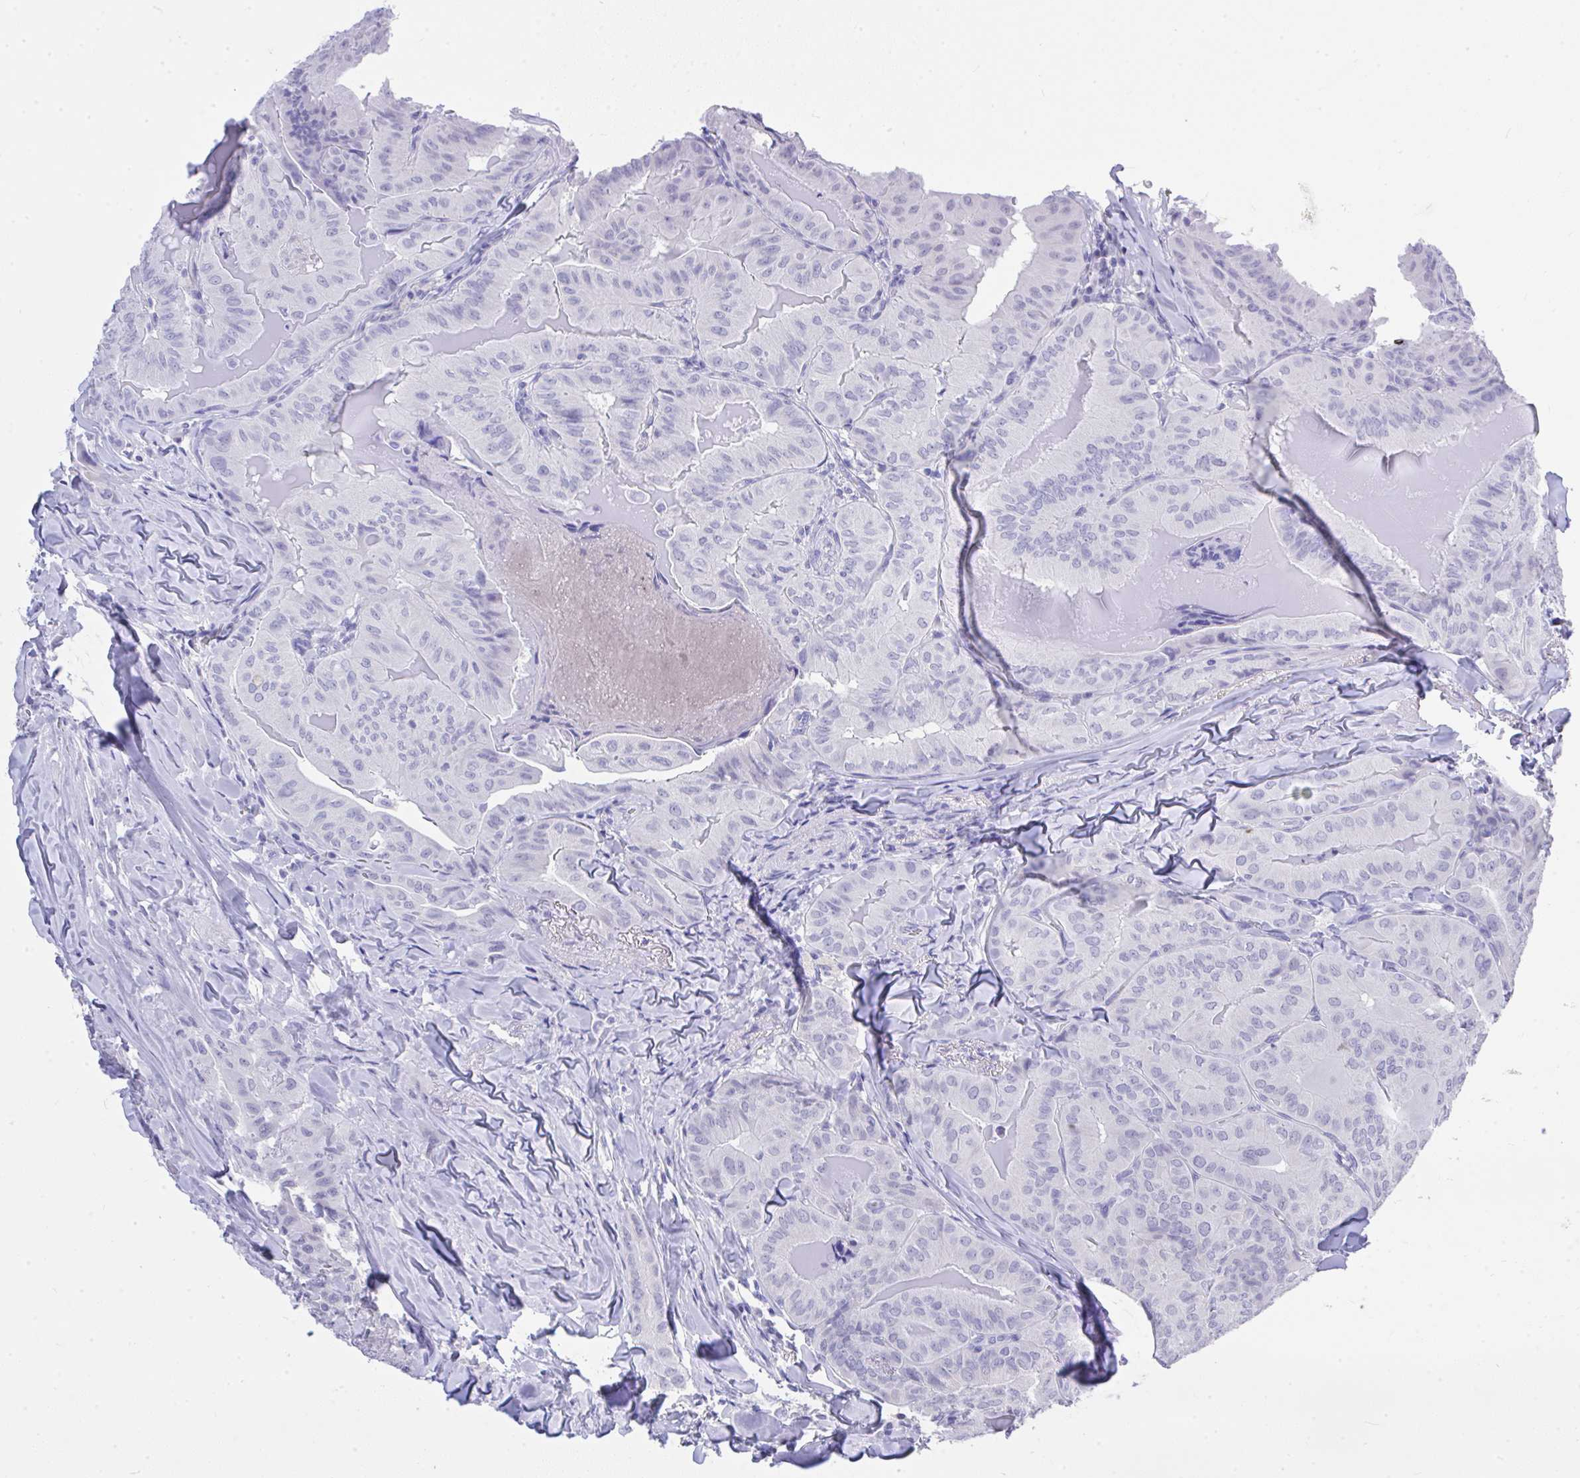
{"staining": {"intensity": "negative", "quantity": "none", "location": "none"}, "tissue": "thyroid cancer", "cell_type": "Tumor cells", "image_type": "cancer", "snomed": [{"axis": "morphology", "description": "Papillary adenocarcinoma, NOS"}, {"axis": "topography", "description": "Thyroid gland"}], "caption": "There is no significant expression in tumor cells of thyroid cancer.", "gene": "MS4A12", "patient": {"sex": "female", "age": 68}}